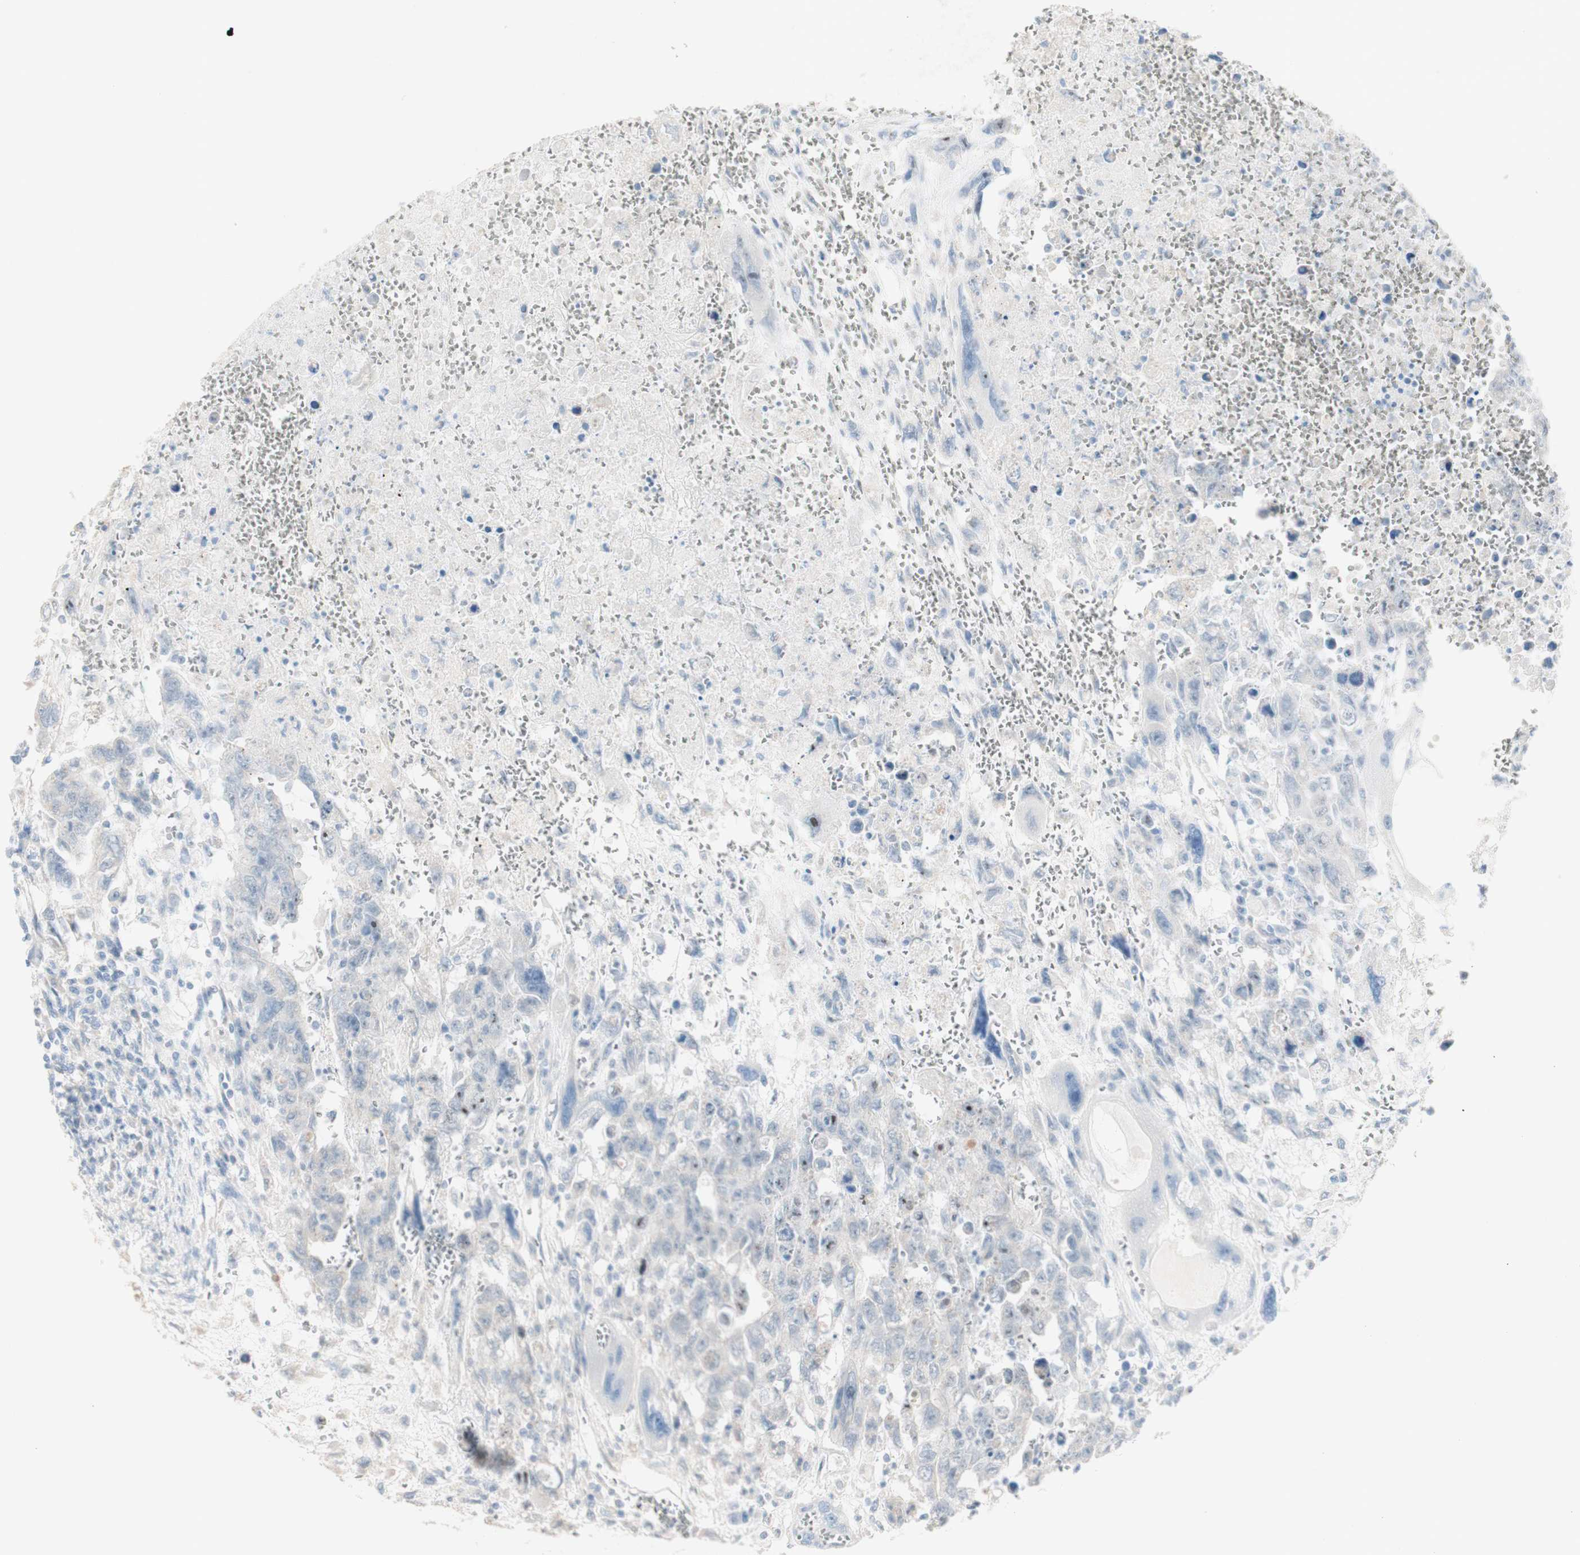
{"staining": {"intensity": "negative", "quantity": "none", "location": "none"}, "tissue": "testis cancer", "cell_type": "Tumor cells", "image_type": "cancer", "snomed": [{"axis": "morphology", "description": "Carcinoma, Embryonal, NOS"}, {"axis": "topography", "description": "Testis"}], "caption": "Tumor cells show no significant expression in testis embryonal carcinoma. Nuclei are stained in blue.", "gene": "ART3", "patient": {"sex": "male", "age": 28}}